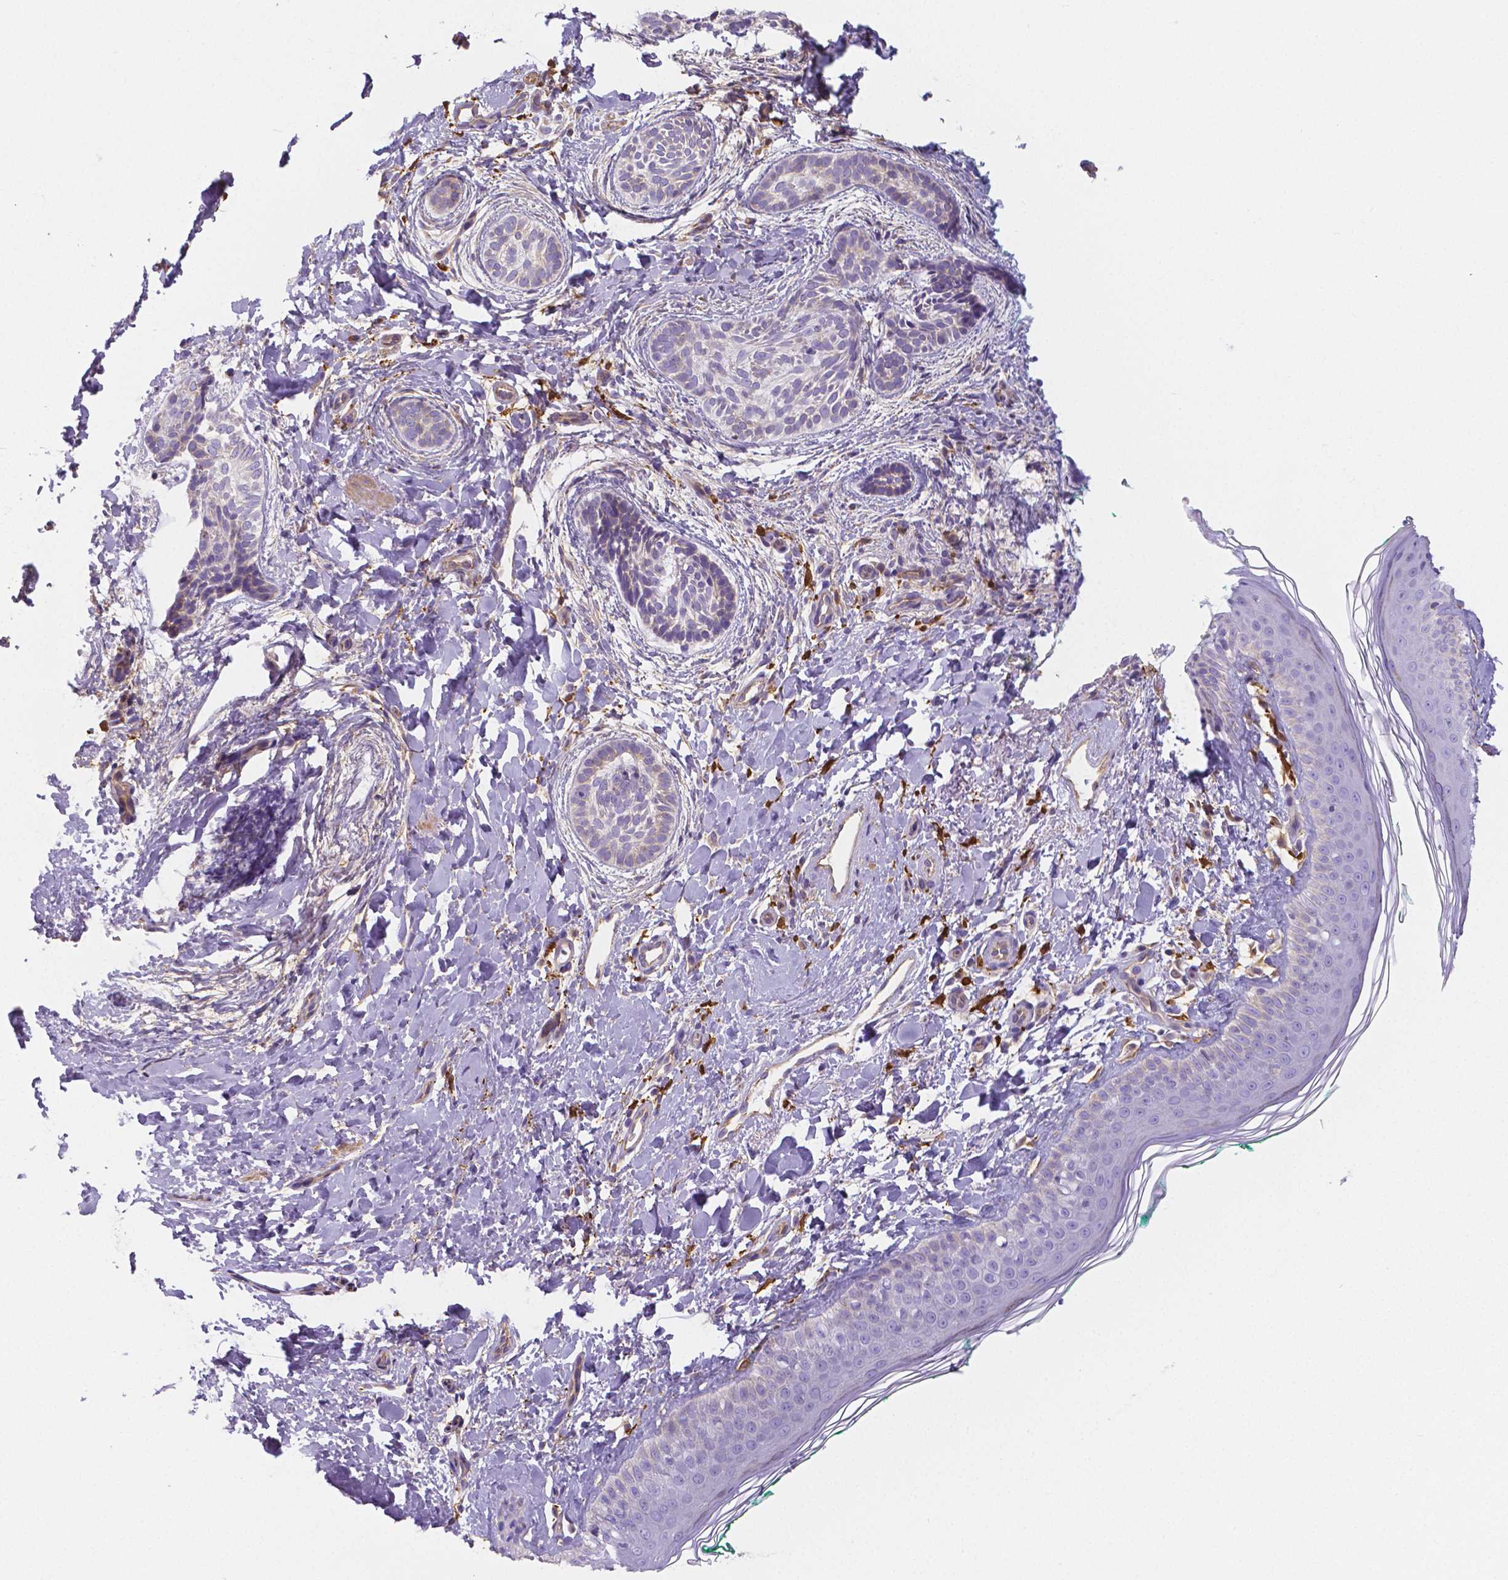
{"staining": {"intensity": "negative", "quantity": "none", "location": "none"}, "tissue": "skin cancer", "cell_type": "Tumor cells", "image_type": "cancer", "snomed": [{"axis": "morphology", "description": "Basal cell carcinoma"}, {"axis": "topography", "description": "Skin"}], "caption": "Skin basal cell carcinoma stained for a protein using immunohistochemistry (IHC) shows no expression tumor cells.", "gene": "CRMP1", "patient": {"sex": "male", "age": 63}}